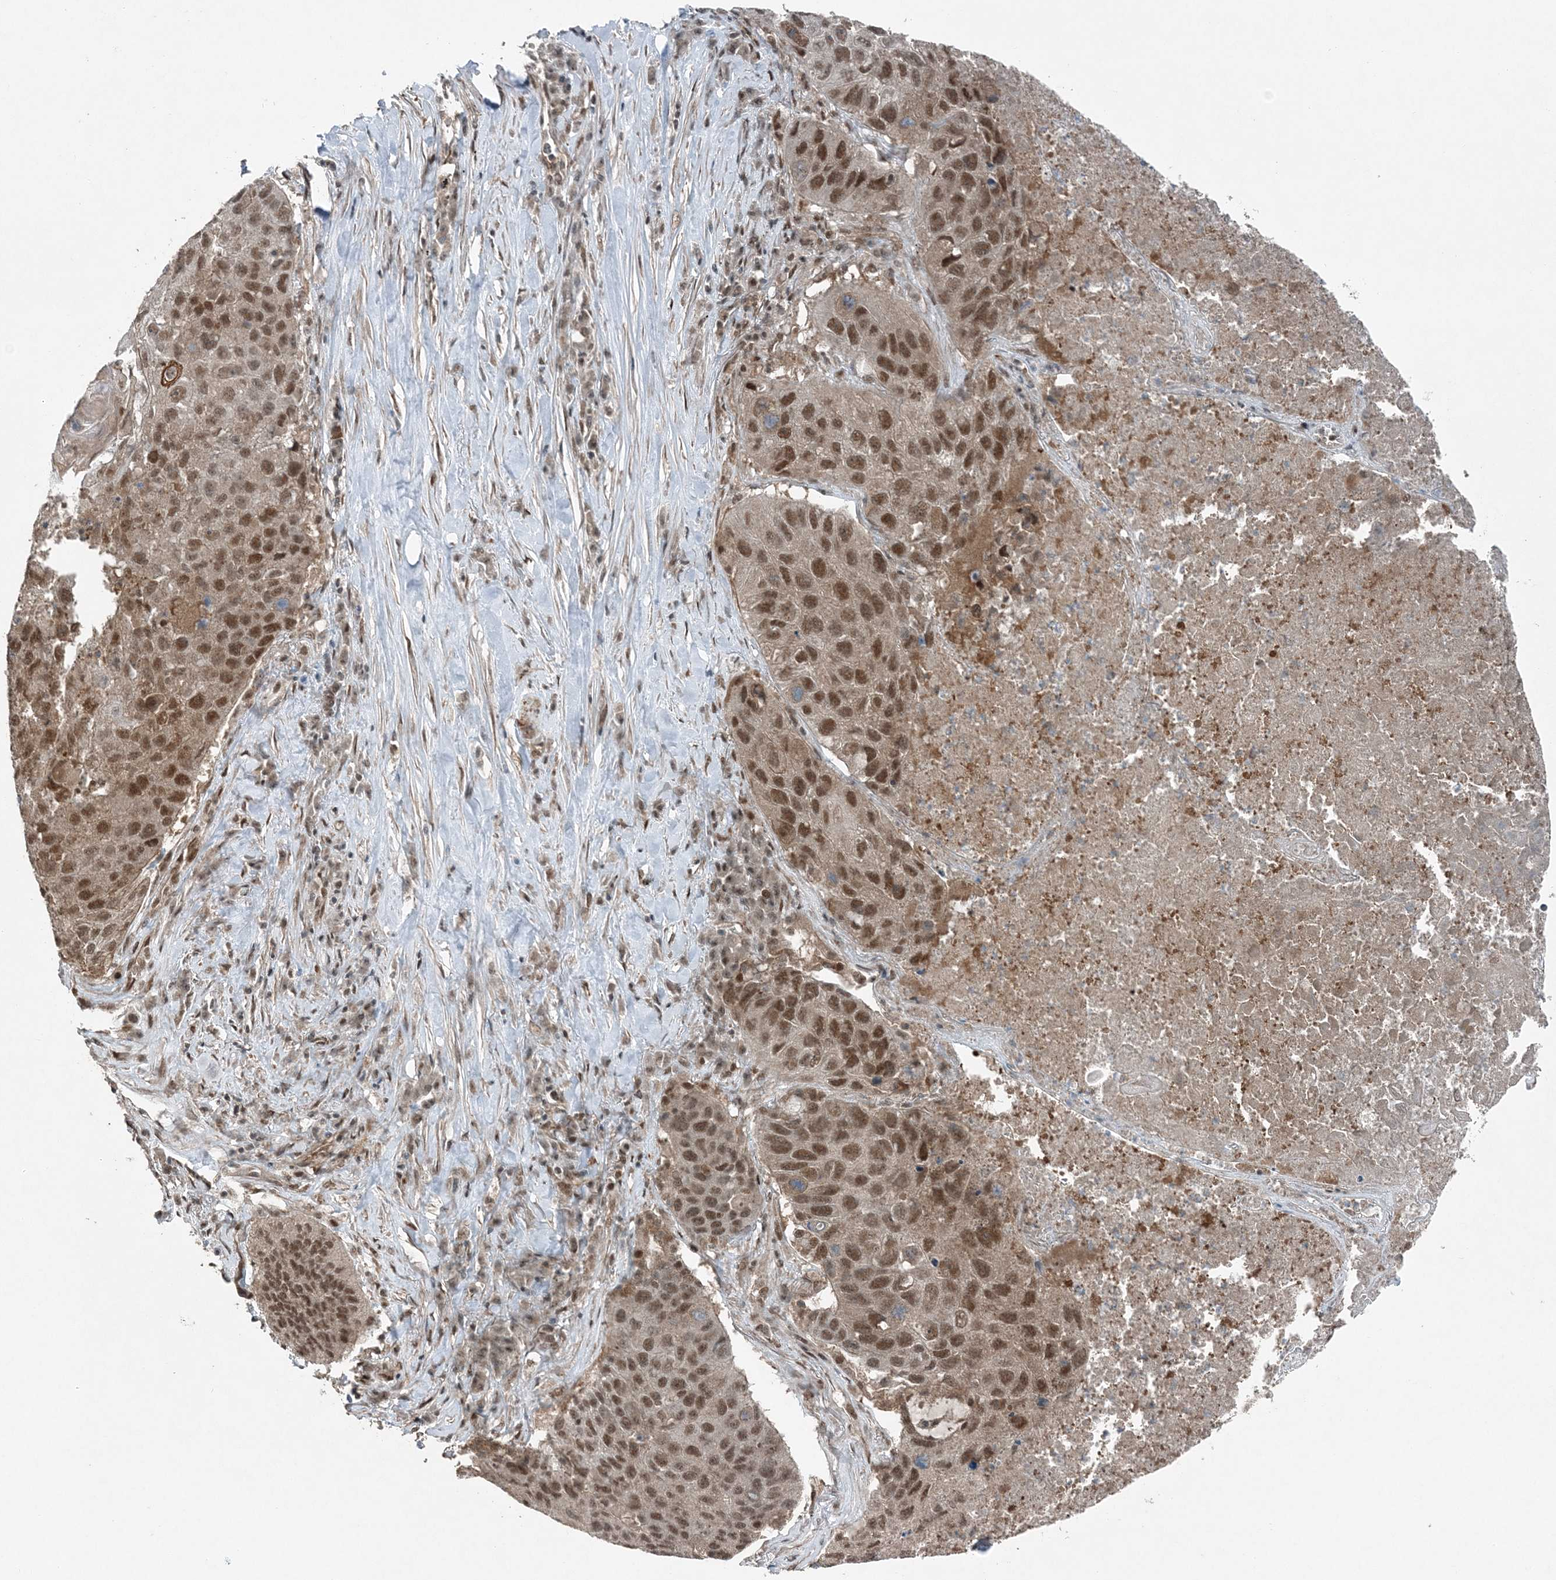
{"staining": {"intensity": "moderate", "quantity": ">75%", "location": "nuclear"}, "tissue": "lung cancer", "cell_type": "Tumor cells", "image_type": "cancer", "snomed": [{"axis": "morphology", "description": "Squamous cell carcinoma, NOS"}, {"axis": "topography", "description": "Lung"}], "caption": "Immunohistochemical staining of lung cancer (squamous cell carcinoma) demonstrates medium levels of moderate nuclear positivity in about >75% of tumor cells. (DAB IHC, brown staining for protein, blue staining for nuclei).", "gene": "COPS7B", "patient": {"sex": "male", "age": 61}}